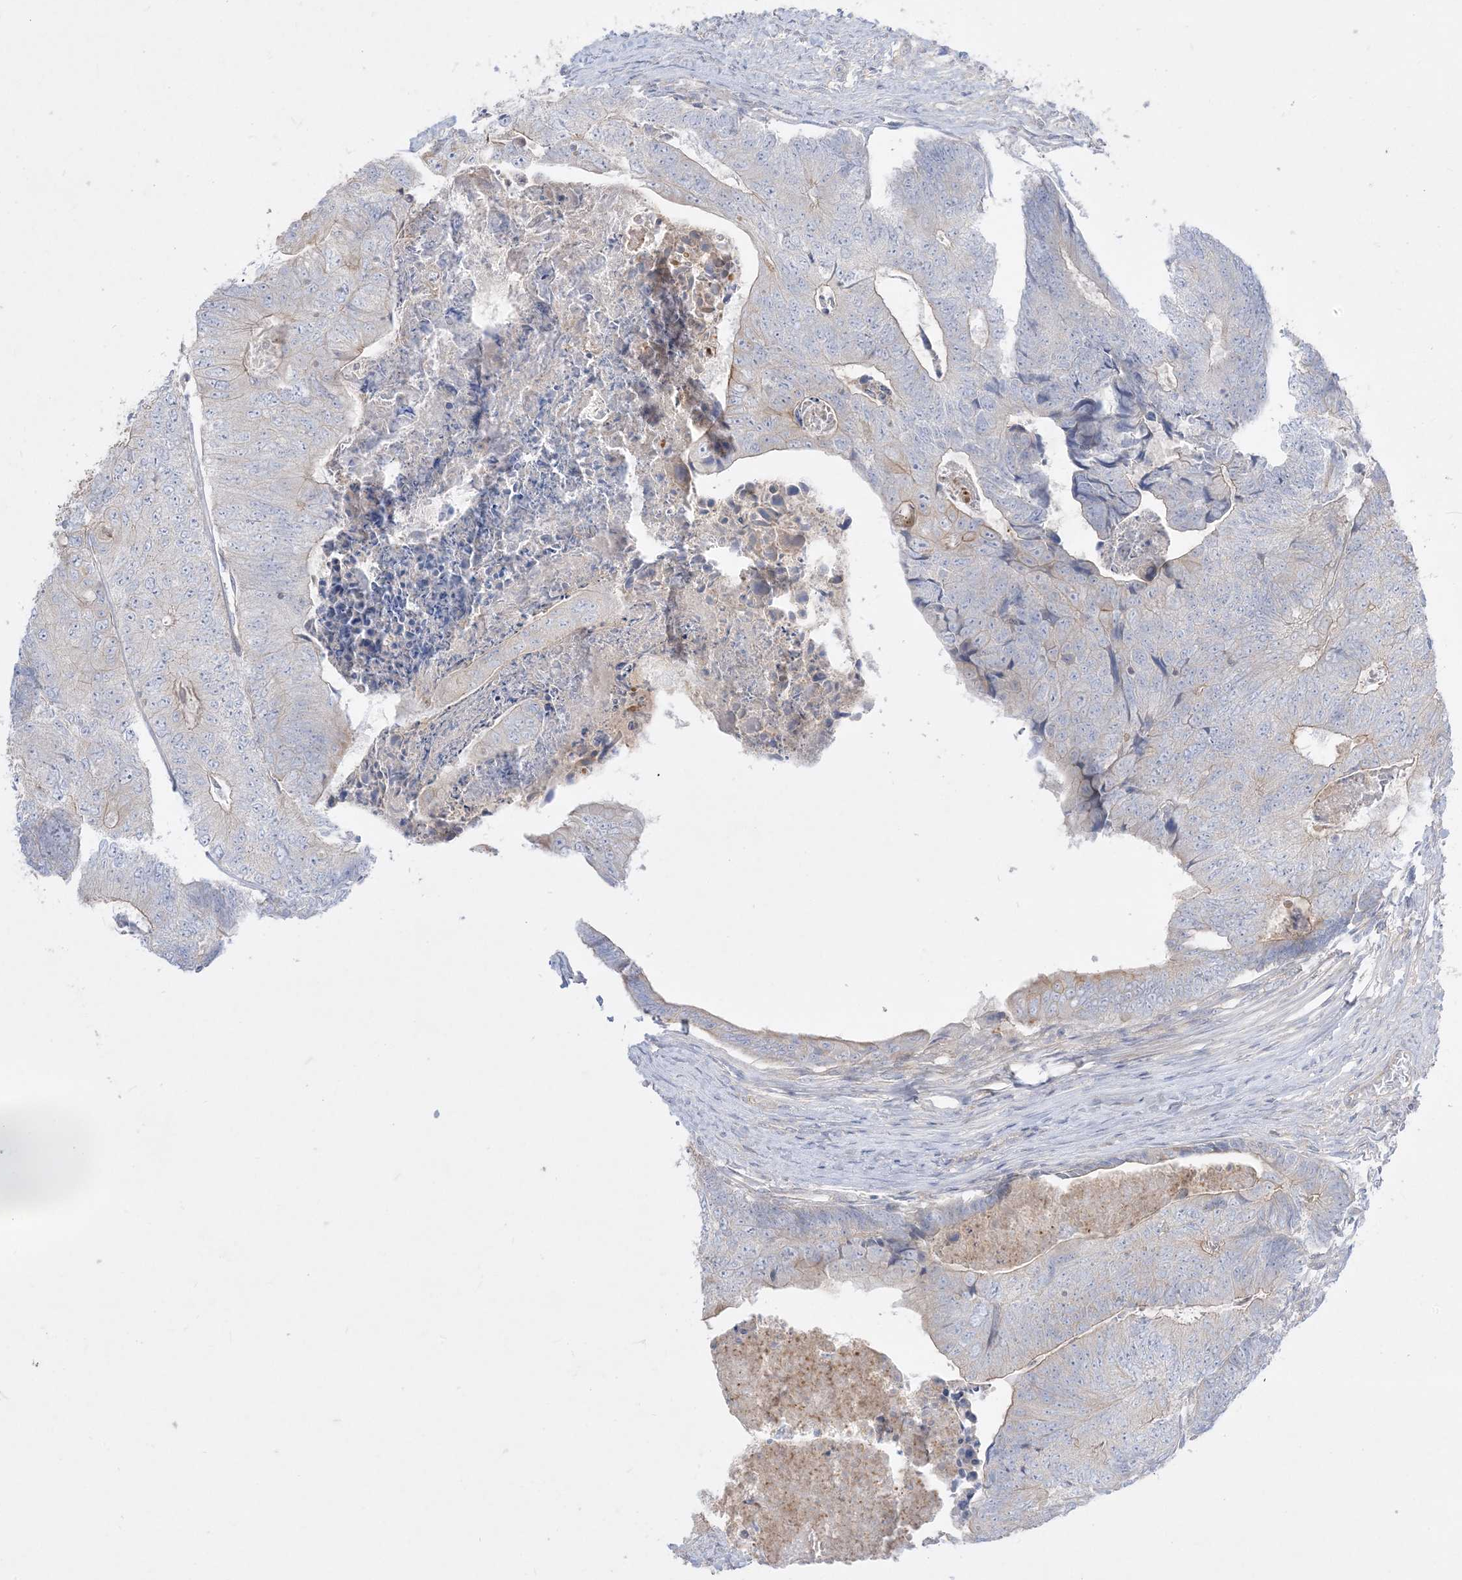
{"staining": {"intensity": "weak", "quantity": "<25%", "location": "cytoplasmic/membranous"}, "tissue": "colorectal cancer", "cell_type": "Tumor cells", "image_type": "cancer", "snomed": [{"axis": "morphology", "description": "Adenocarcinoma, NOS"}, {"axis": "topography", "description": "Colon"}], "caption": "Tumor cells show no significant positivity in colorectal cancer.", "gene": "ARHGEF9", "patient": {"sex": "female", "age": 67}}